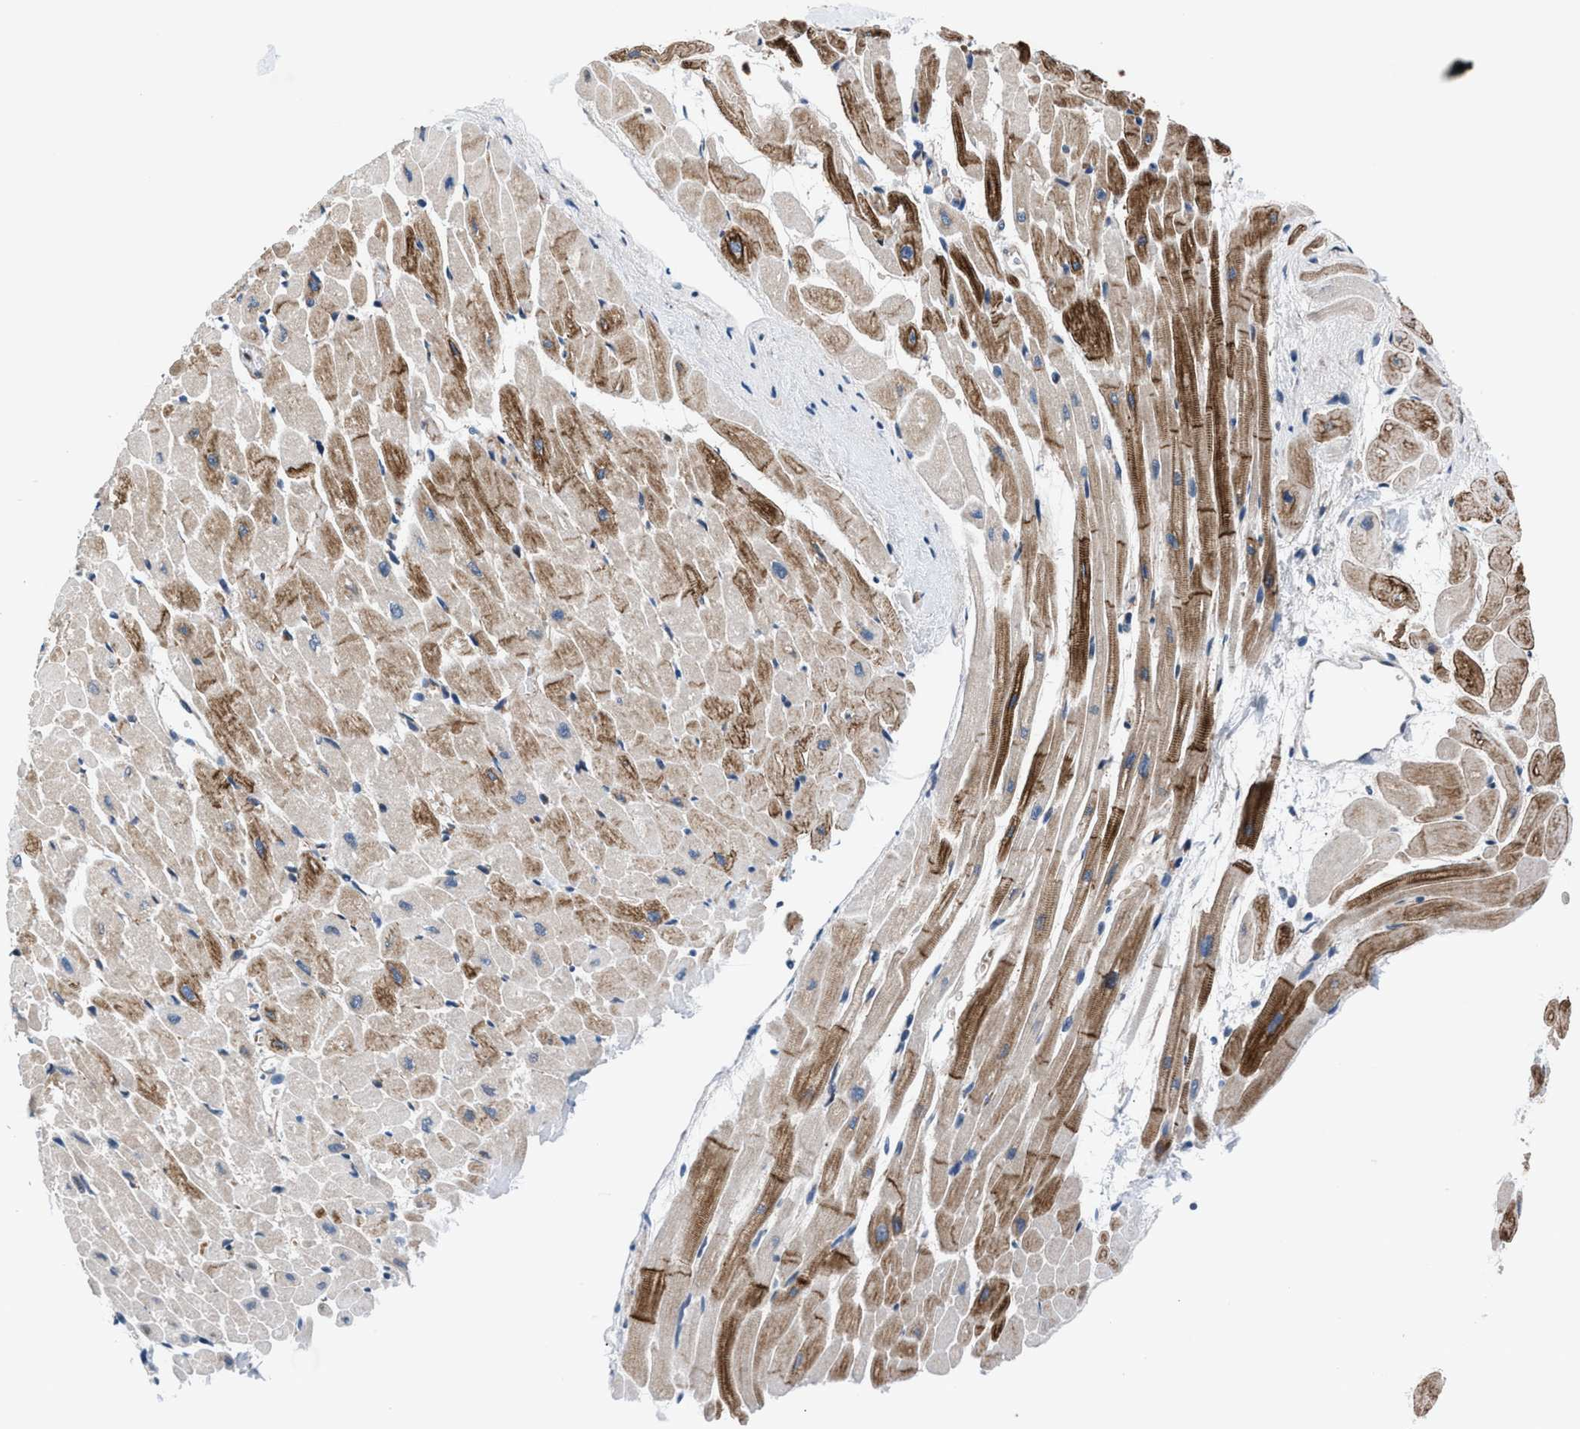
{"staining": {"intensity": "moderate", "quantity": "25%-75%", "location": "cytoplasmic/membranous"}, "tissue": "heart muscle", "cell_type": "Cardiomyocytes", "image_type": "normal", "snomed": [{"axis": "morphology", "description": "Normal tissue, NOS"}, {"axis": "topography", "description": "Heart"}], "caption": "Immunohistochemistry histopathology image of normal human heart muscle stained for a protein (brown), which displays medium levels of moderate cytoplasmic/membranous positivity in approximately 25%-75% of cardiomyocytes.", "gene": "PRPSAP2", "patient": {"sex": "male", "age": 45}}